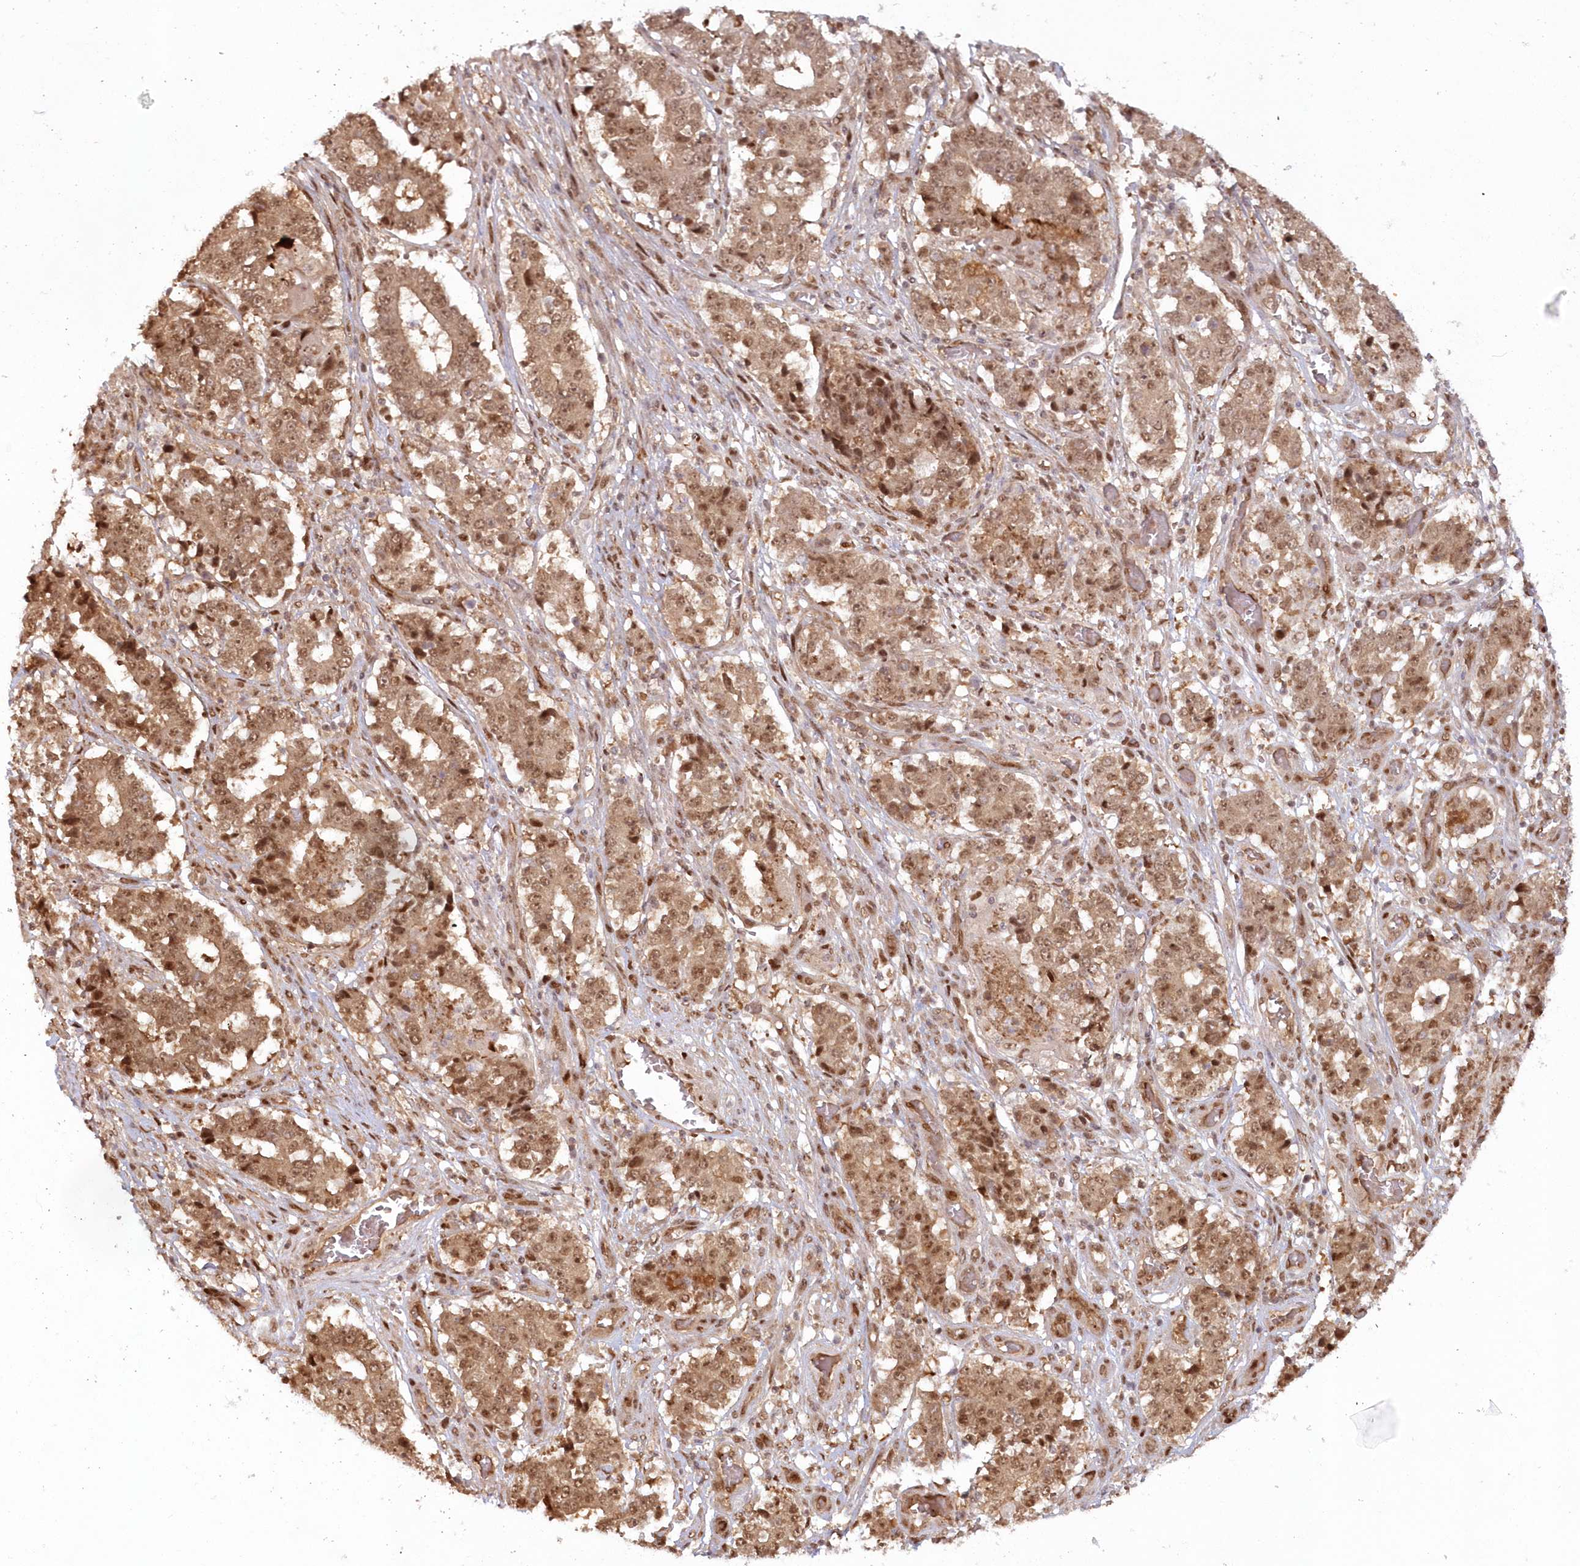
{"staining": {"intensity": "moderate", "quantity": ">75%", "location": "cytoplasmic/membranous,nuclear"}, "tissue": "stomach cancer", "cell_type": "Tumor cells", "image_type": "cancer", "snomed": [{"axis": "morphology", "description": "Adenocarcinoma, NOS"}, {"axis": "topography", "description": "Stomach"}], "caption": "Stomach cancer (adenocarcinoma) stained for a protein shows moderate cytoplasmic/membranous and nuclear positivity in tumor cells. The protein is shown in brown color, while the nuclei are stained blue.", "gene": "TOGARAM2", "patient": {"sex": "male", "age": 59}}